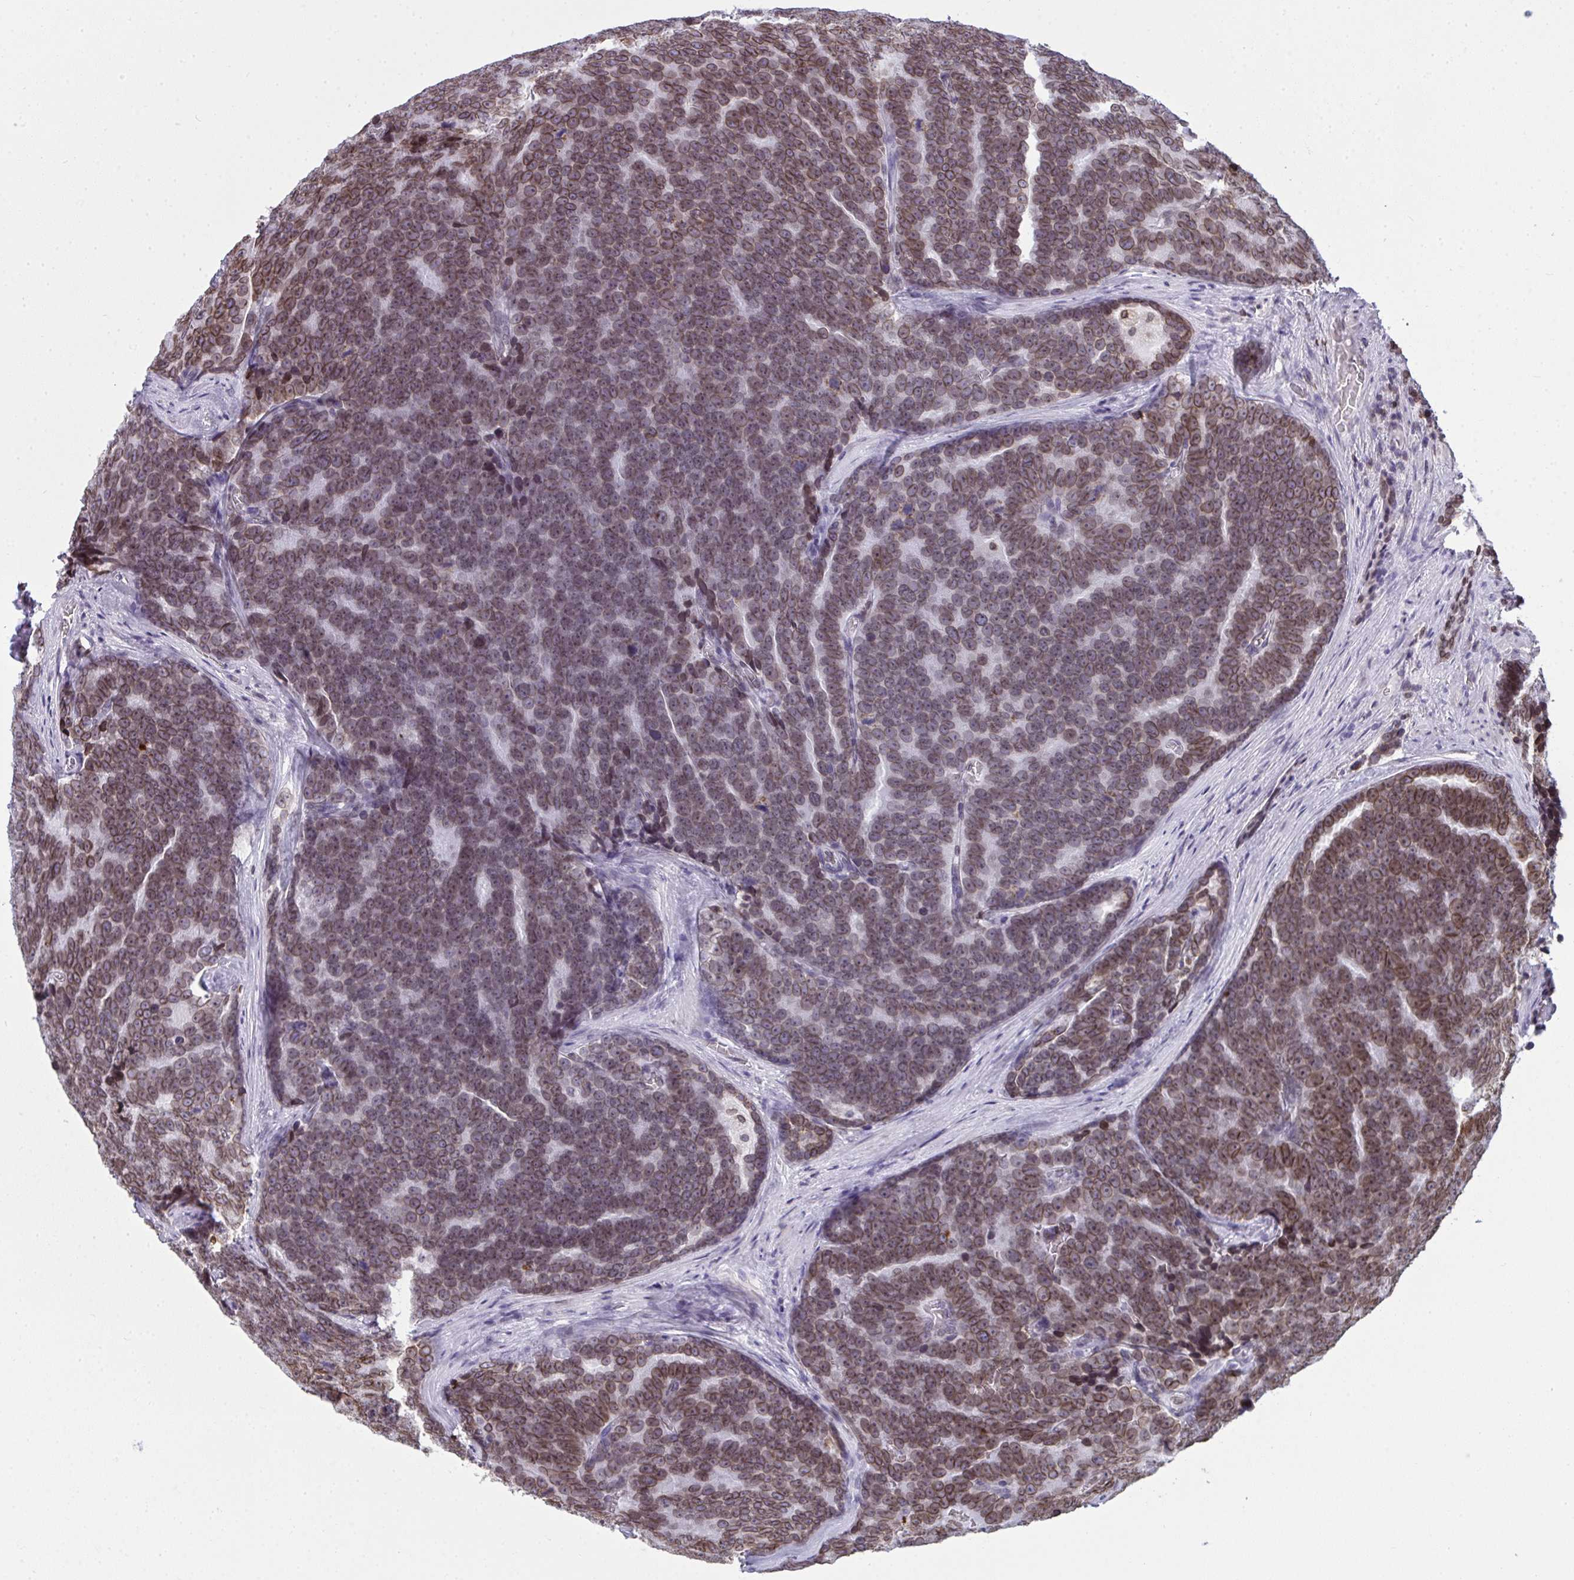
{"staining": {"intensity": "moderate", "quantity": "25%-75%", "location": "cytoplasmic/membranous,nuclear"}, "tissue": "prostate cancer", "cell_type": "Tumor cells", "image_type": "cancer", "snomed": [{"axis": "morphology", "description": "Adenocarcinoma, Low grade"}, {"axis": "topography", "description": "Prostate"}], "caption": "An immunohistochemistry histopathology image of neoplastic tissue is shown. Protein staining in brown highlights moderate cytoplasmic/membranous and nuclear positivity in low-grade adenocarcinoma (prostate) within tumor cells. Using DAB (3,3'-diaminobenzidine) (brown) and hematoxylin (blue) stains, captured at high magnification using brightfield microscopy.", "gene": "LMNB2", "patient": {"sex": "male", "age": 62}}